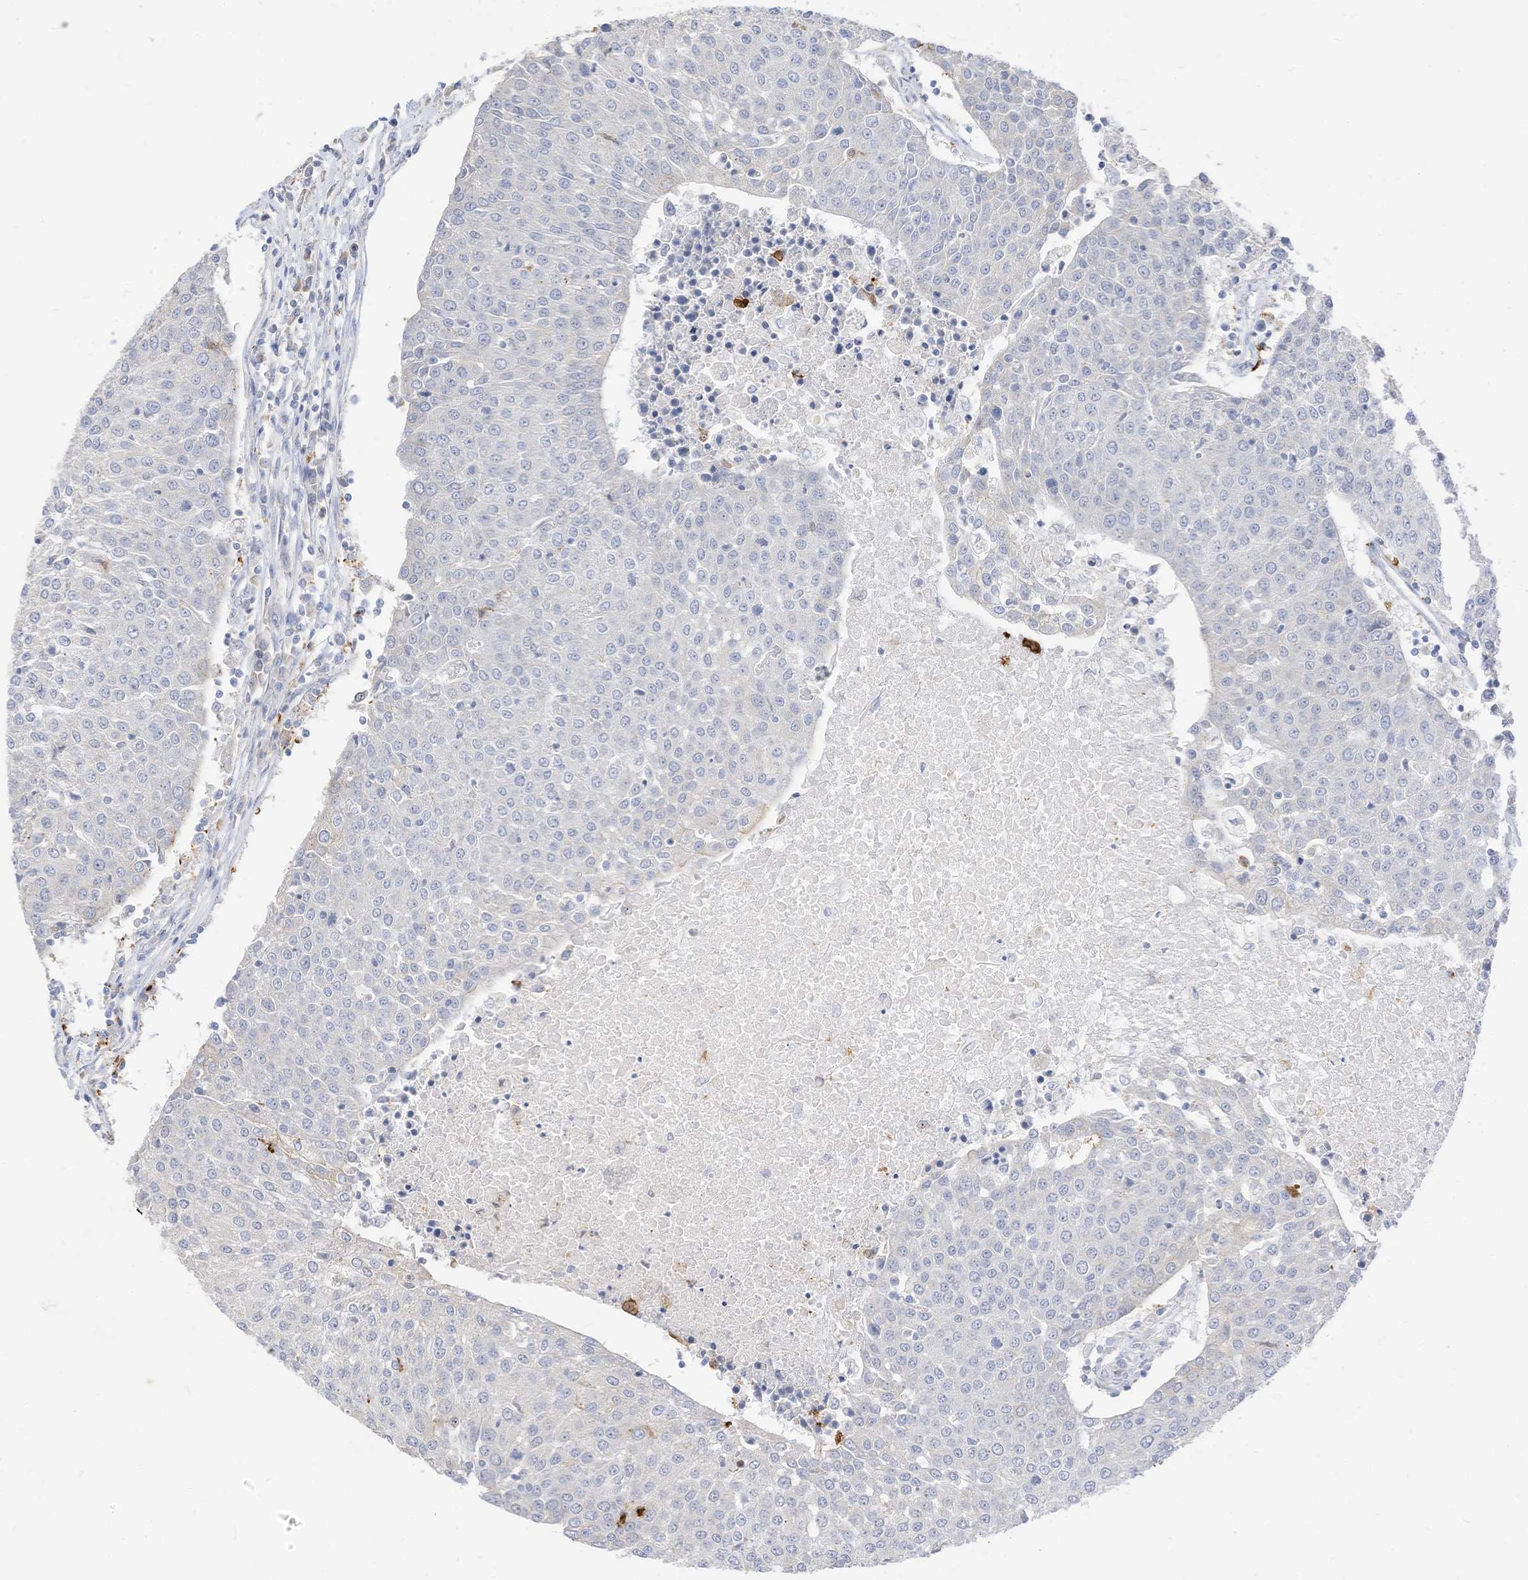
{"staining": {"intensity": "negative", "quantity": "none", "location": "none"}, "tissue": "urothelial cancer", "cell_type": "Tumor cells", "image_type": "cancer", "snomed": [{"axis": "morphology", "description": "Urothelial carcinoma, High grade"}, {"axis": "topography", "description": "Urinary bladder"}], "caption": "A photomicrograph of human urothelial cancer is negative for staining in tumor cells. (DAB (3,3'-diaminobenzidine) immunohistochemistry (IHC) with hematoxylin counter stain).", "gene": "ATP13A1", "patient": {"sex": "female", "age": 85}}